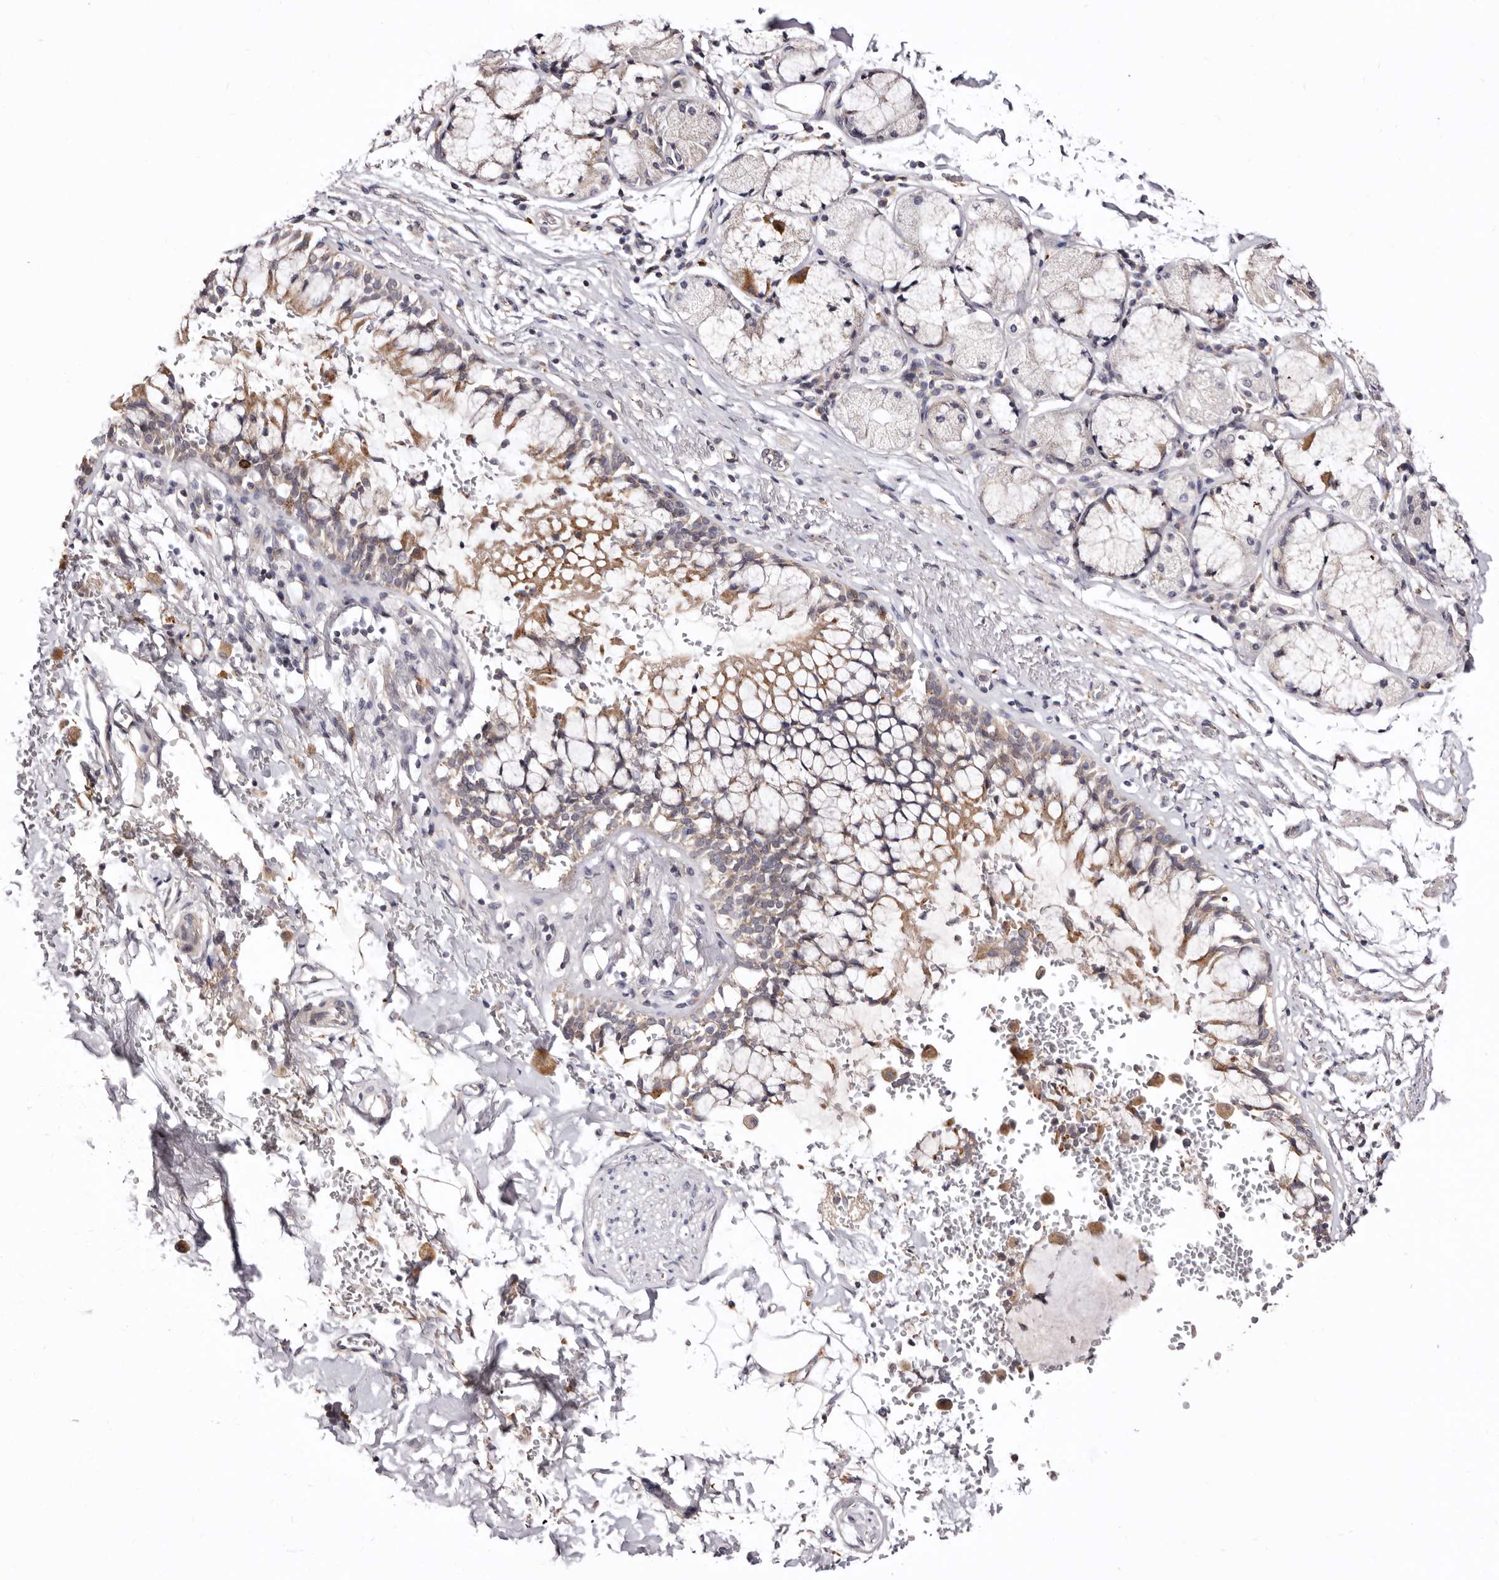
{"staining": {"intensity": "weak", "quantity": "25%-75%", "location": "cytoplasmic/membranous"}, "tissue": "bronchus", "cell_type": "Respiratory epithelial cells", "image_type": "normal", "snomed": [{"axis": "morphology", "description": "Normal tissue, NOS"}, {"axis": "morphology", "description": "Inflammation, NOS"}, {"axis": "topography", "description": "Cartilage tissue"}, {"axis": "topography", "description": "Bronchus"}, {"axis": "topography", "description": "Lung"}], "caption": "Immunohistochemical staining of benign bronchus reveals weak cytoplasmic/membranous protein positivity in approximately 25%-75% of respiratory epithelial cells. (brown staining indicates protein expression, while blue staining denotes nuclei).", "gene": "CDCA8", "patient": {"sex": "female", "age": 64}}